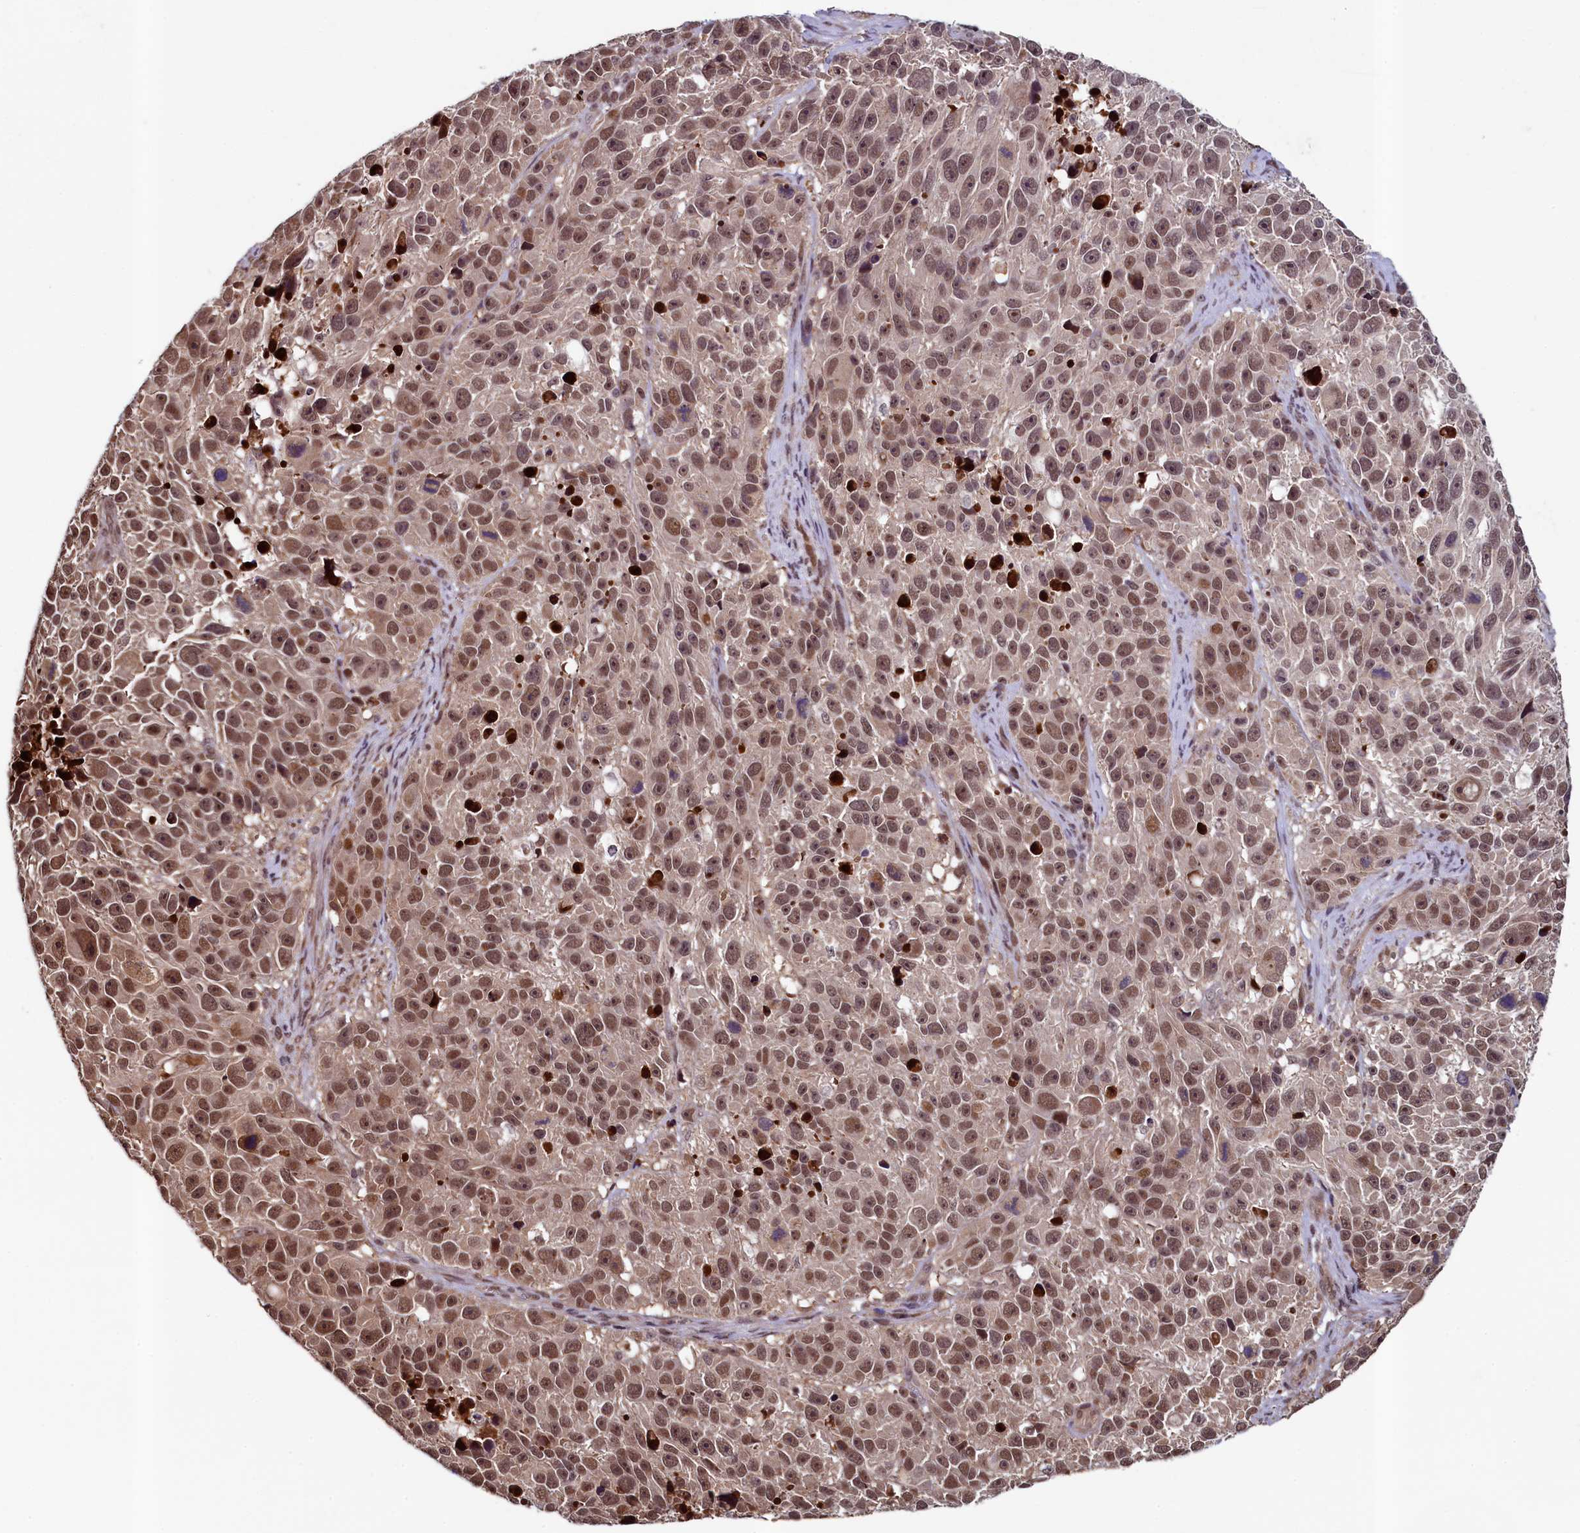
{"staining": {"intensity": "moderate", "quantity": ">75%", "location": "nuclear"}, "tissue": "melanoma", "cell_type": "Tumor cells", "image_type": "cancer", "snomed": [{"axis": "morphology", "description": "Malignant melanoma, NOS"}, {"axis": "topography", "description": "Skin"}], "caption": "High-power microscopy captured an immunohistochemistry (IHC) histopathology image of melanoma, revealing moderate nuclear staining in about >75% of tumor cells. (IHC, brightfield microscopy, high magnification).", "gene": "LEO1", "patient": {"sex": "male", "age": 84}}